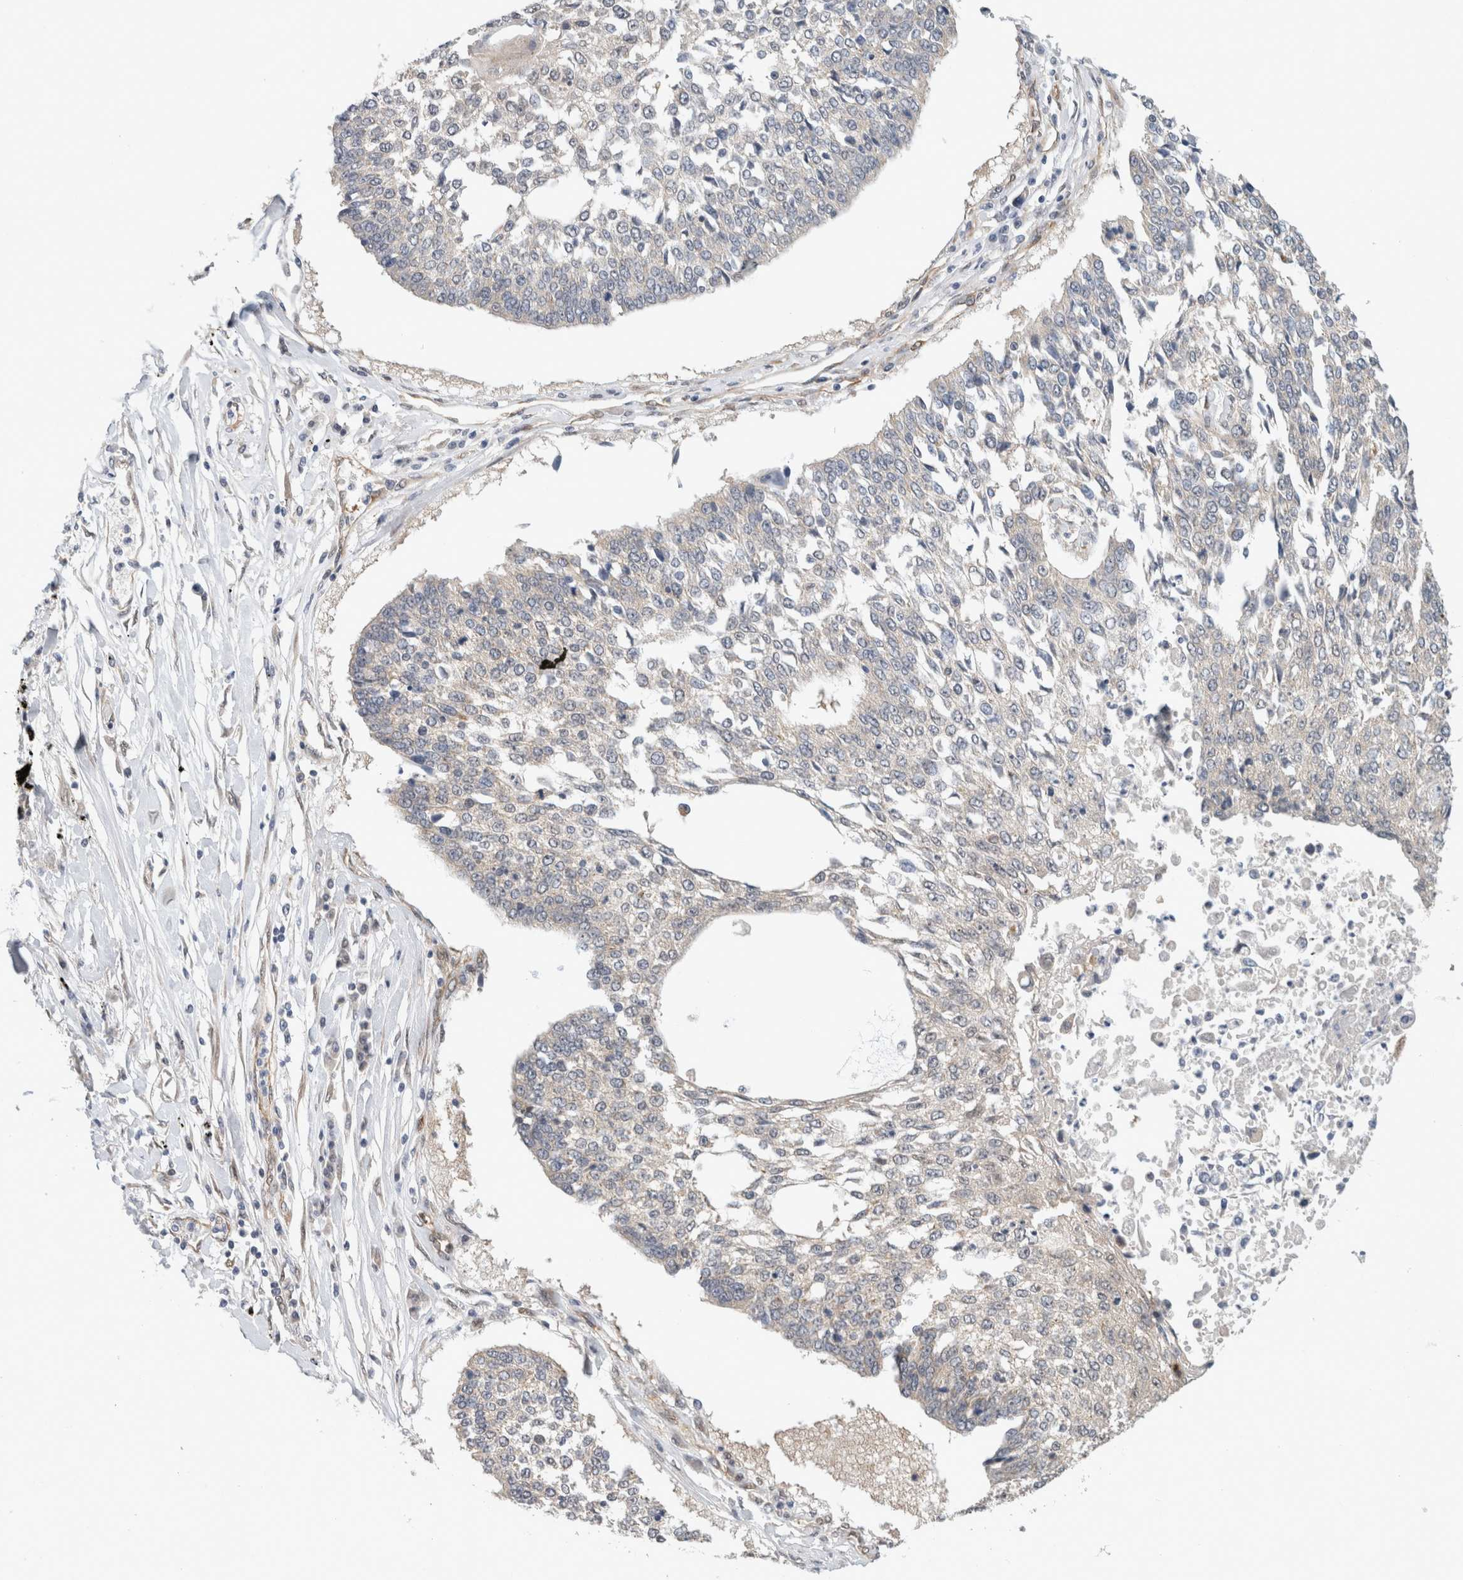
{"staining": {"intensity": "negative", "quantity": "none", "location": "none"}, "tissue": "lung cancer", "cell_type": "Tumor cells", "image_type": "cancer", "snomed": [{"axis": "morphology", "description": "Normal tissue, NOS"}, {"axis": "morphology", "description": "Squamous cell carcinoma, NOS"}, {"axis": "topography", "description": "Cartilage tissue"}, {"axis": "topography", "description": "Bronchus"}, {"axis": "topography", "description": "Lung"}, {"axis": "topography", "description": "Peripheral nerve tissue"}], "caption": "Immunohistochemistry (IHC) of lung squamous cell carcinoma reveals no positivity in tumor cells. The staining was performed using DAB to visualize the protein expression in brown, while the nuclei were stained in blue with hematoxylin (Magnification: 20x).", "gene": "EIF4G3", "patient": {"sex": "female", "age": 49}}